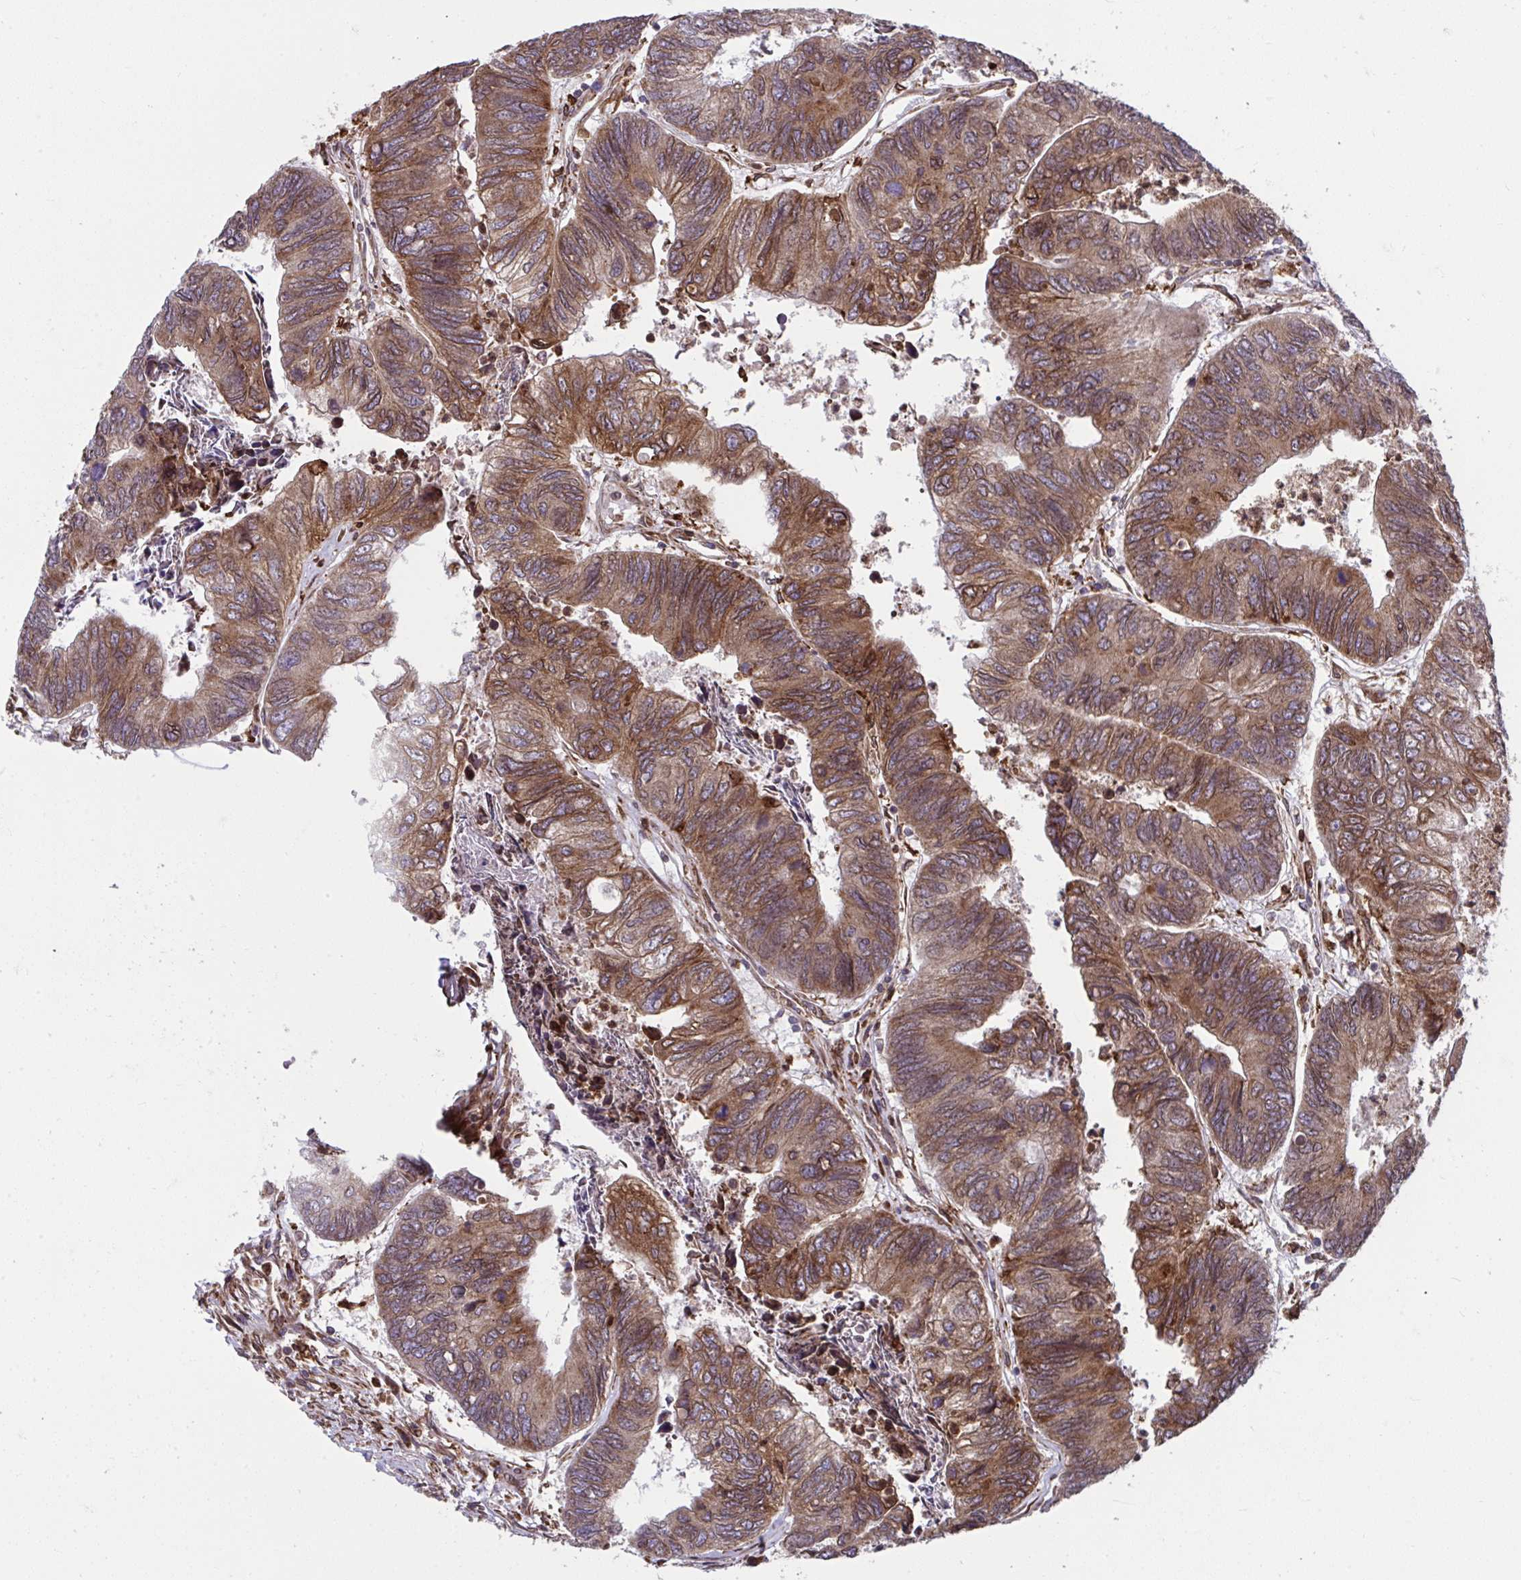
{"staining": {"intensity": "moderate", "quantity": ">75%", "location": "cytoplasmic/membranous"}, "tissue": "colorectal cancer", "cell_type": "Tumor cells", "image_type": "cancer", "snomed": [{"axis": "morphology", "description": "Adenocarcinoma, NOS"}, {"axis": "topography", "description": "Colon"}], "caption": "Human colorectal cancer stained with a brown dye displays moderate cytoplasmic/membranous positive staining in approximately >75% of tumor cells.", "gene": "STIM2", "patient": {"sex": "female", "age": 67}}